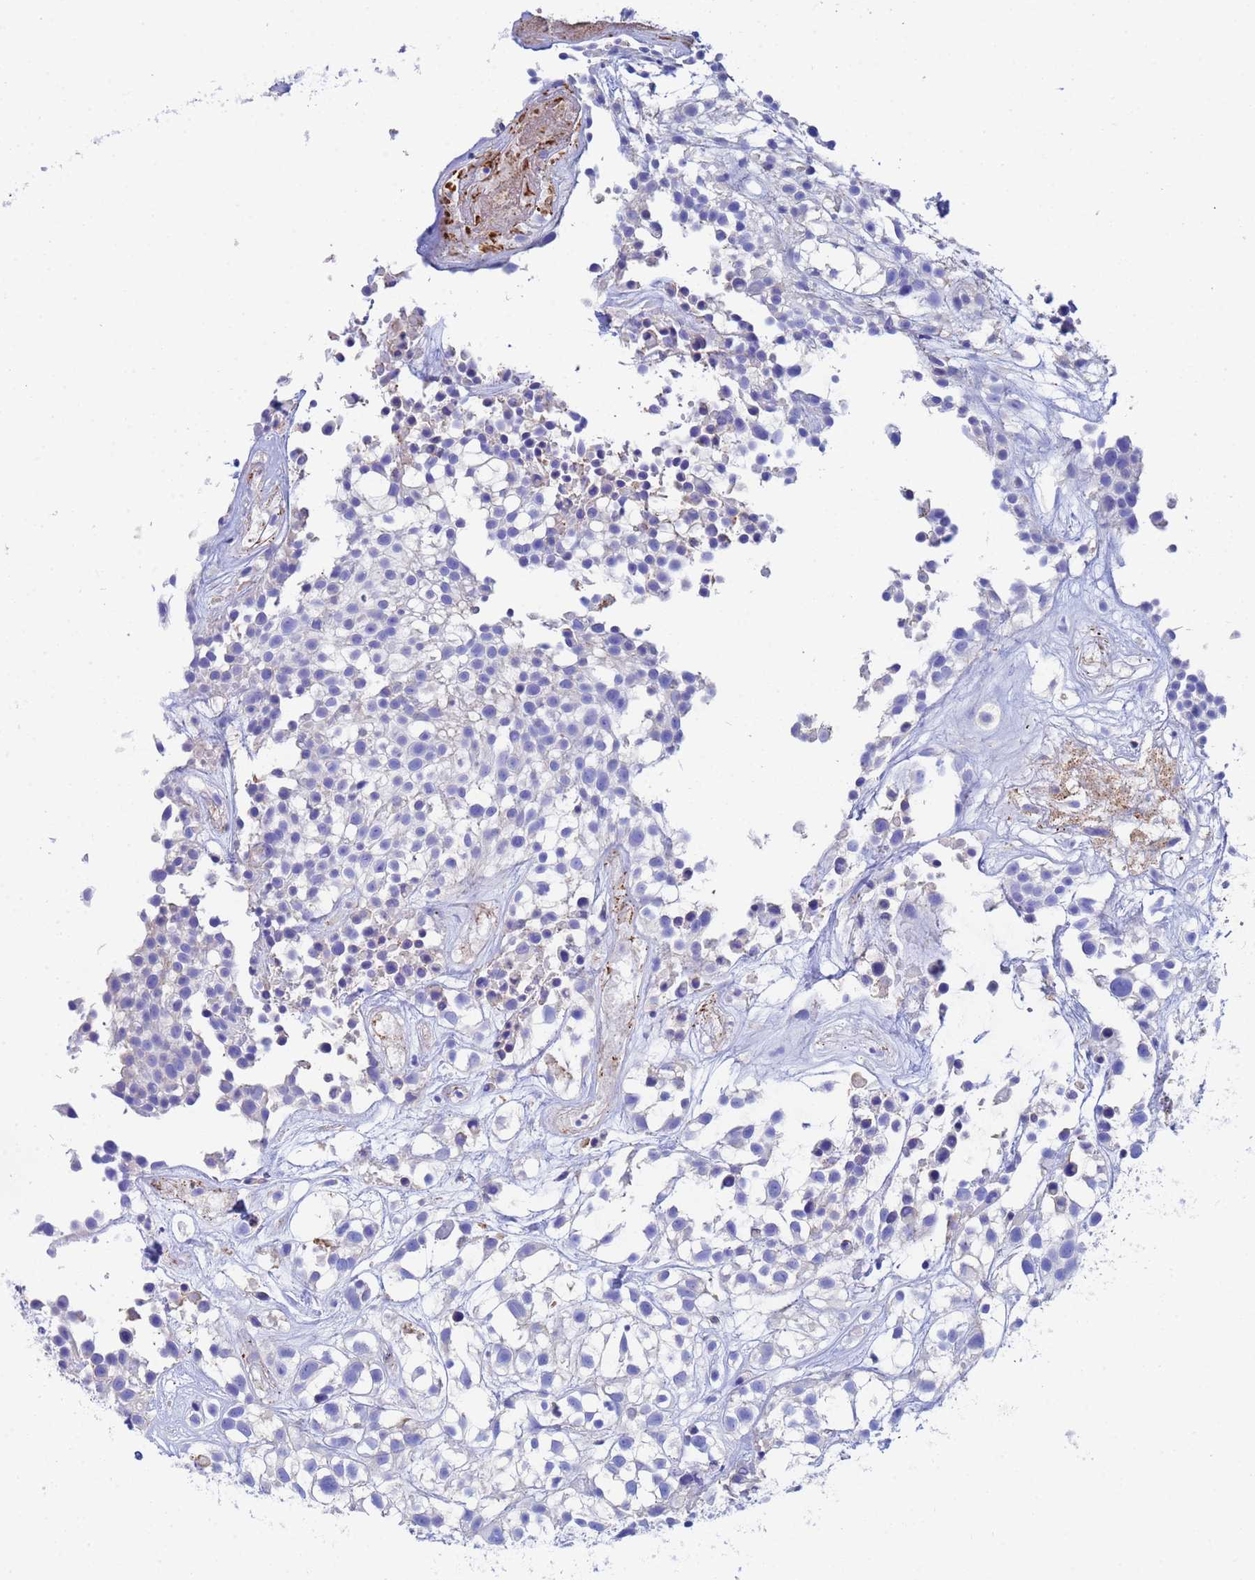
{"staining": {"intensity": "negative", "quantity": "none", "location": "none"}, "tissue": "urothelial cancer", "cell_type": "Tumor cells", "image_type": "cancer", "snomed": [{"axis": "morphology", "description": "Urothelial carcinoma, High grade"}, {"axis": "topography", "description": "Urinary bladder"}], "caption": "Immunohistochemistry (IHC) photomicrograph of neoplastic tissue: human urothelial cancer stained with DAB displays no significant protein positivity in tumor cells. (DAB immunohistochemistry (IHC) visualized using brightfield microscopy, high magnification).", "gene": "CST4", "patient": {"sex": "male", "age": 56}}